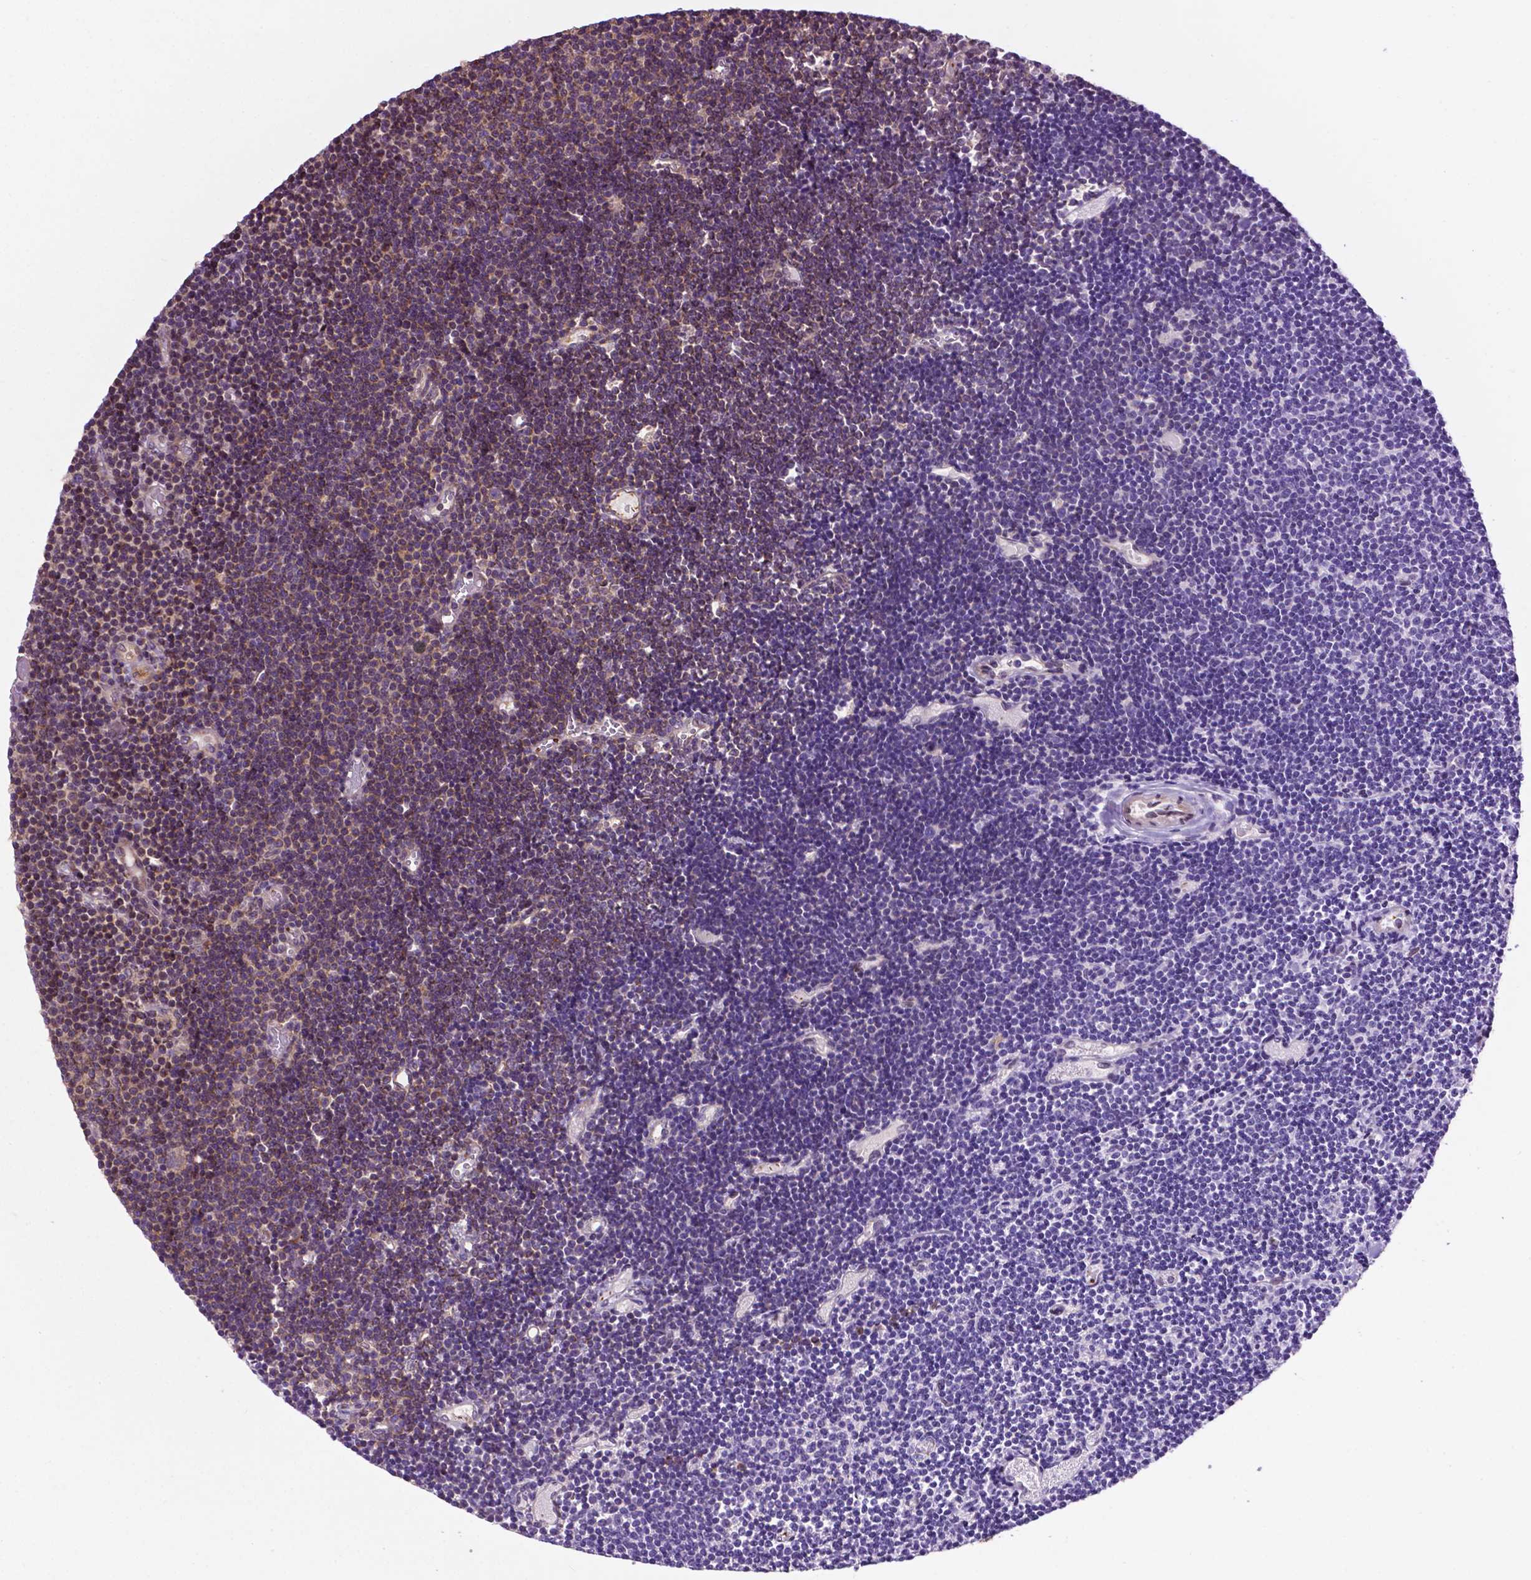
{"staining": {"intensity": "weak", "quantity": "25%-75%", "location": "cytoplasmic/membranous"}, "tissue": "lymphoma", "cell_type": "Tumor cells", "image_type": "cancer", "snomed": [{"axis": "morphology", "description": "Malignant lymphoma, non-Hodgkin's type, Low grade"}, {"axis": "topography", "description": "Brain"}], "caption": "IHC of malignant lymphoma, non-Hodgkin's type (low-grade) shows low levels of weak cytoplasmic/membranous staining in approximately 25%-75% of tumor cells.", "gene": "SPNS2", "patient": {"sex": "female", "age": 66}}